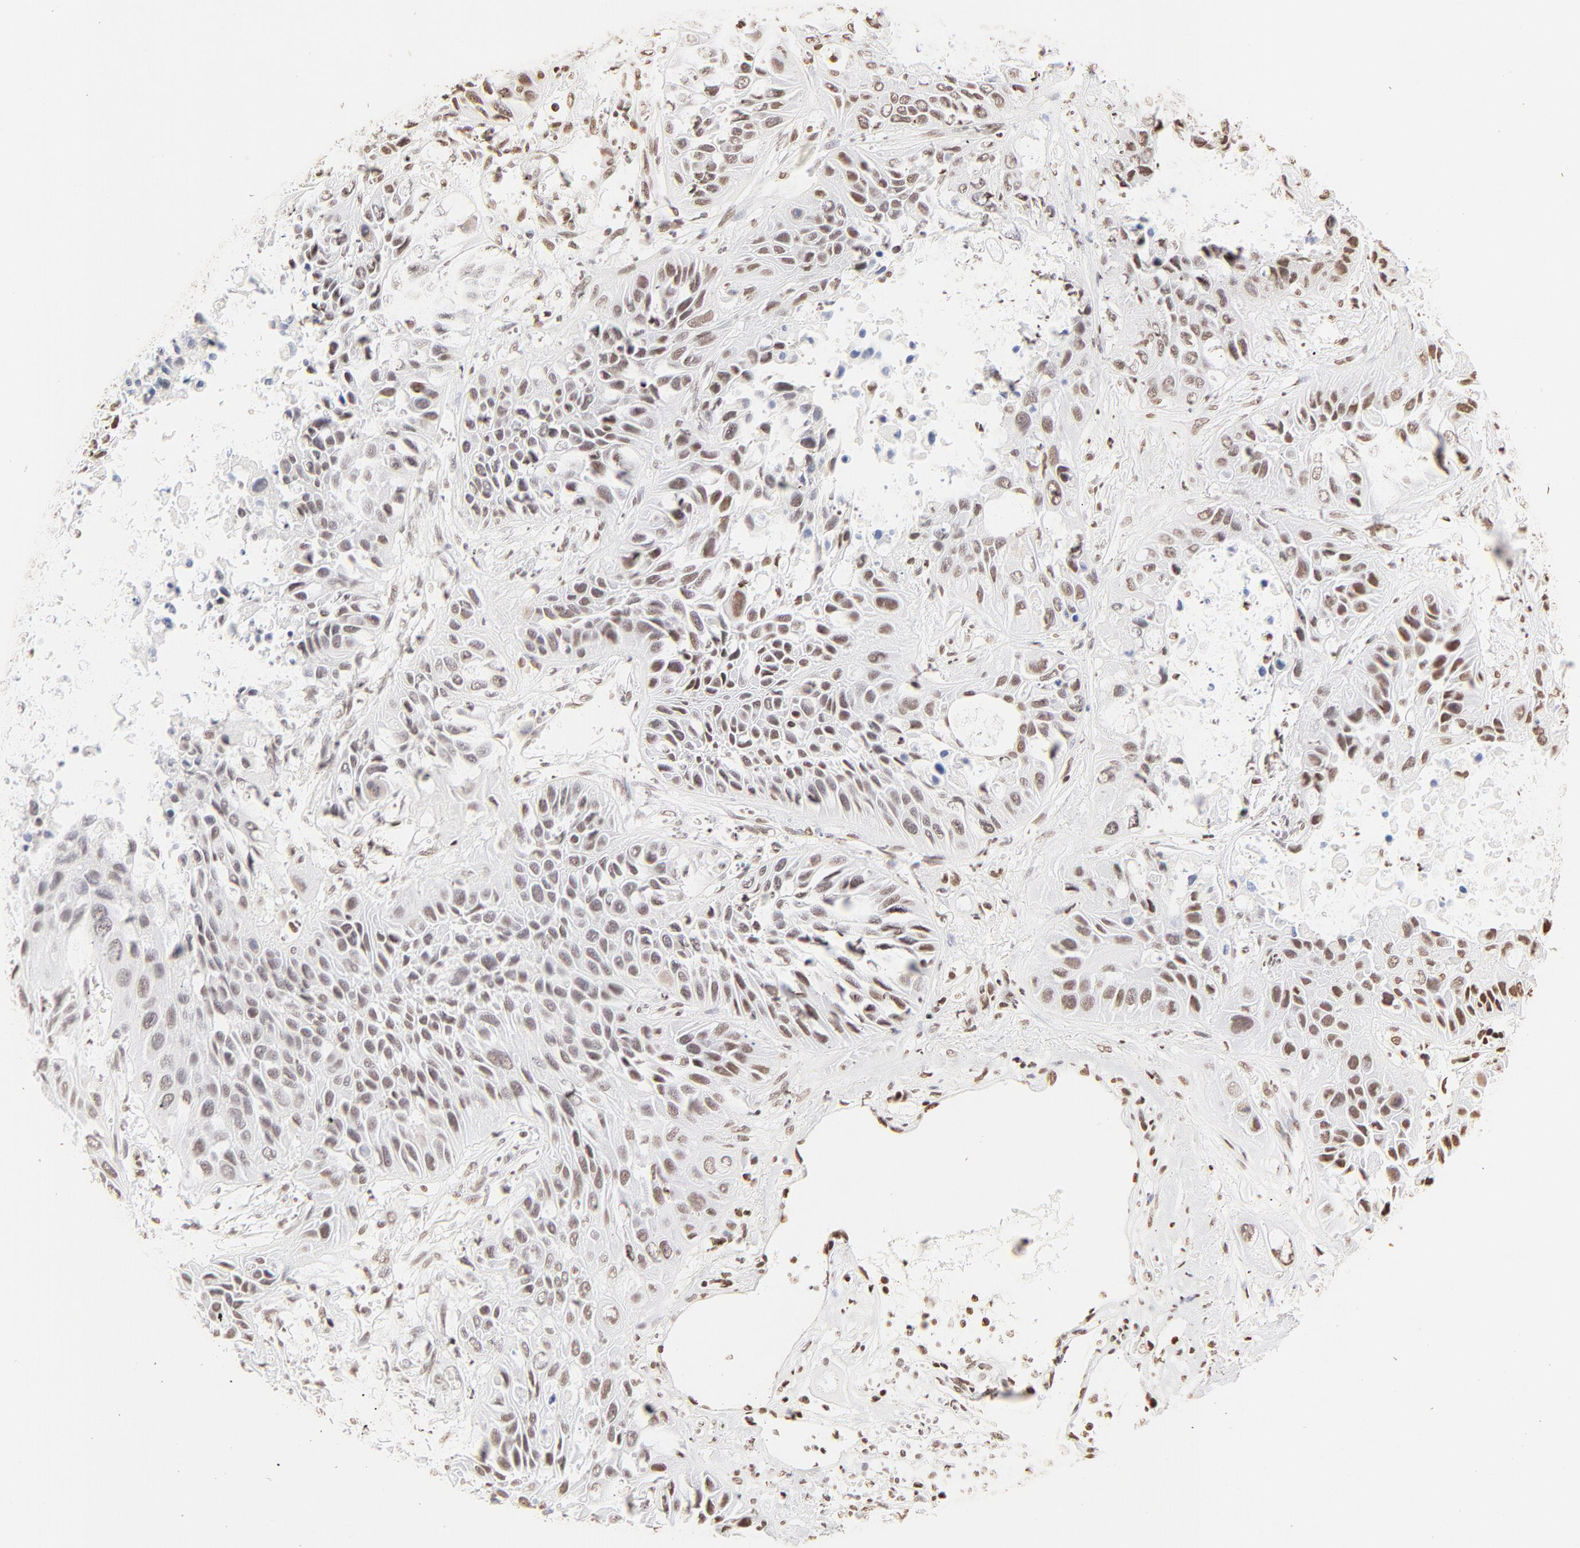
{"staining": {"intensity": "moderate", "quantity": "25%-75%", "location": "nuclear"}, "tissue": "lung cancer", "cell_type": "Tumor cells", "image_type": "cancer", "snomed": [{"axis": "morphology", "description": "Squamous cell carcinoma, NOS"}, {"axis": "topography", "description": "Lung"}], "caption": "Immunohistochemistry (IHC) photomicrograph of neoplastic tissue: lung cancer stained using immunohistochemistry shows medium levels of moderate protein expression localized specifically in the nuclear of tumor cells, appearing as a nuclear brown color.", "gene": "ZNF540", "patient": {"sex": "female", "age": 76}}